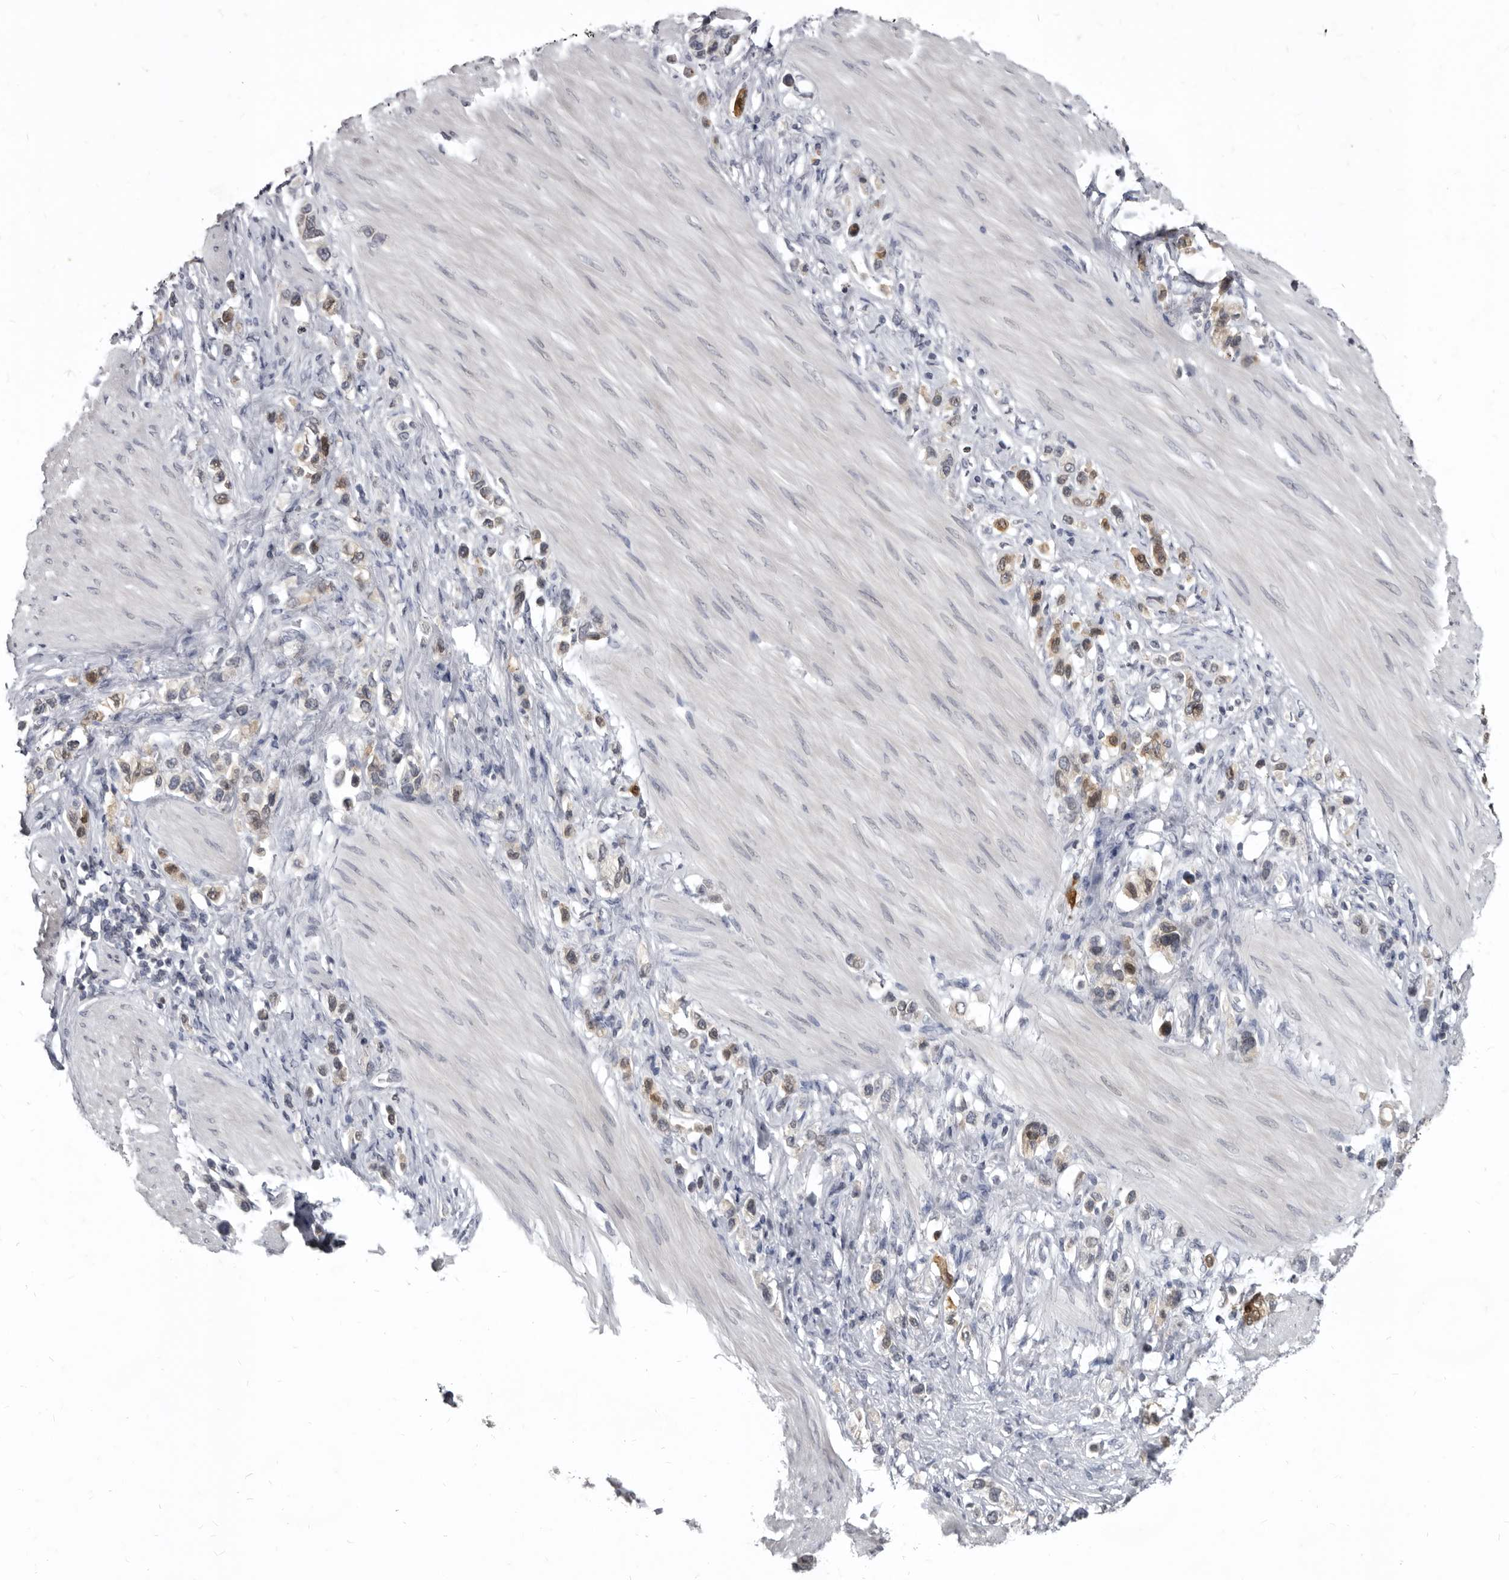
{"staining": {"intensity": "moderate", "quantity": "<25%", "location": "cytoplasmic/membranous"}, "tissue": "stomach cancer", "cell_type": "Tumor cells", "image_type": "cancer", "snomed": [{"axis": "morphology", "description": "Adenocarcinoma, NOS"}, {"axis": "topography", "description": "Stomach"}], "caption": "Immunohistochemistry of stomach adenocarcinoma displays low levels of moderate cytoplasmic/membranous expression in about <25% of tumor cells.", "gene": "SULT1E1", "patient": {"sex": "female", "age": 65}}